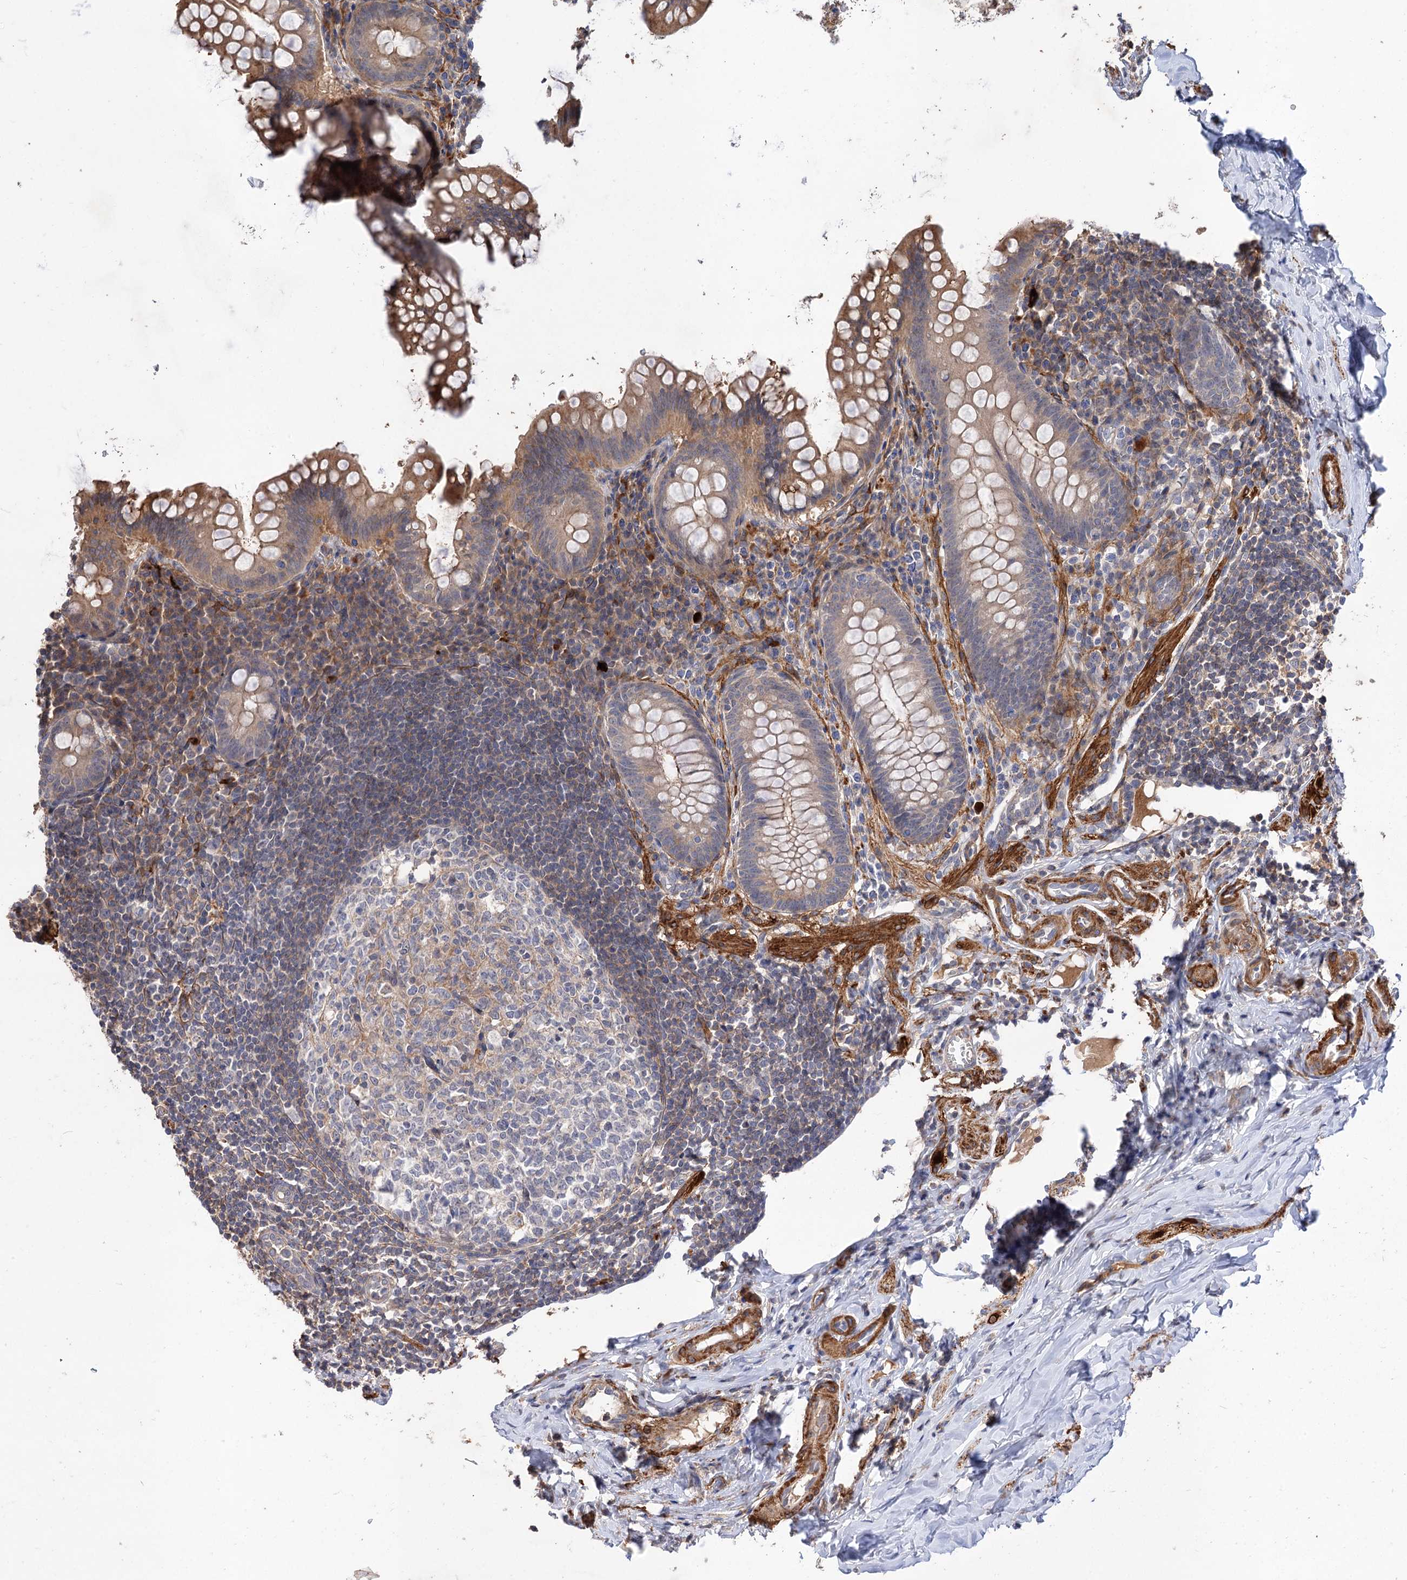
{"staining": {"intensity": "moderate", "quantity": "25%-75%", "location": "cytoplasmic/membranous"}, "tissue": "appendix", "cell_type": "Glandular cells", "image_type": "normal", "snomed": [{"axis": "morphology", "description": "Normal tissue, NOS"}, {"axis": "topography", "description": "Appendix"}], "caption": "Moderate cytoplasmic/membranous staining is present in approximately 25%-75% of glandular cells in unremarkable appendix. Ihc stains the protein of interest in brown and the nuclei are stained blue.", "gene": "FBXW8", "patient": {"sex": "female", "age": 33}}